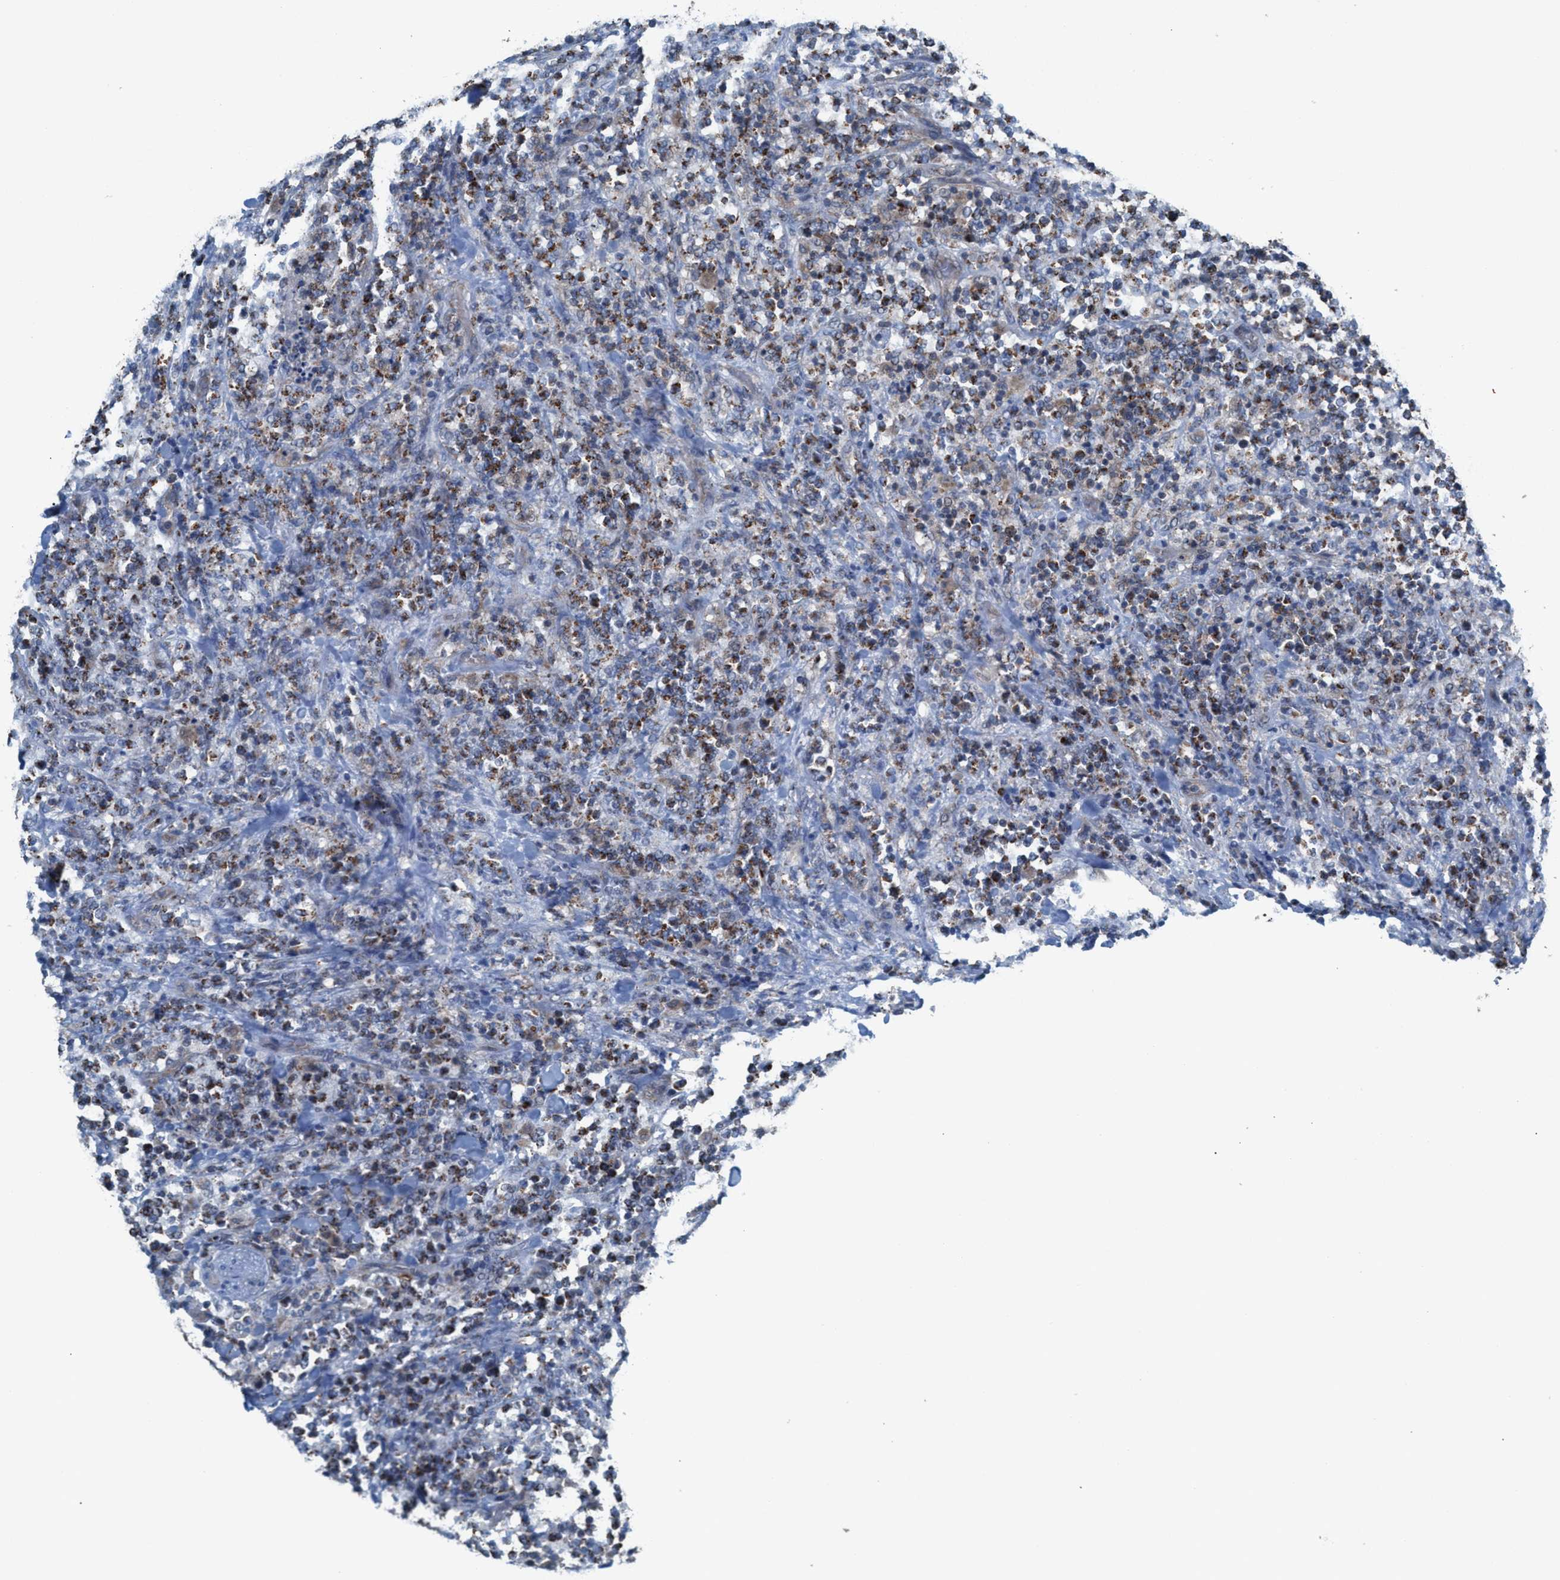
{"staining": {"intensity": "moderate", "quantity": ">75%", "location": "cytoplasmic/membranous"}, "tissue": "lymphoma", "cell_type": "Tumor cells", "image_type": "cancer", "snomed": [{"axis": "morphology", "description": "Malignant lymphoma, non-Hodgkin's type, High grade"}, {"axis": "topography", "description": "Soft tissue"}], "caption": "IHC (DAB) staining of human high-grade malignant lymphoma, non-Hodgkin's type demonstrates moderate cytoplasmic/membranous protein expression in approximately >75% of tumor cells. (DAB IHC with brightfield microscopy, high magnification).", "gene": "MRM1", "patient": {"sex": "male", "age": 18}}